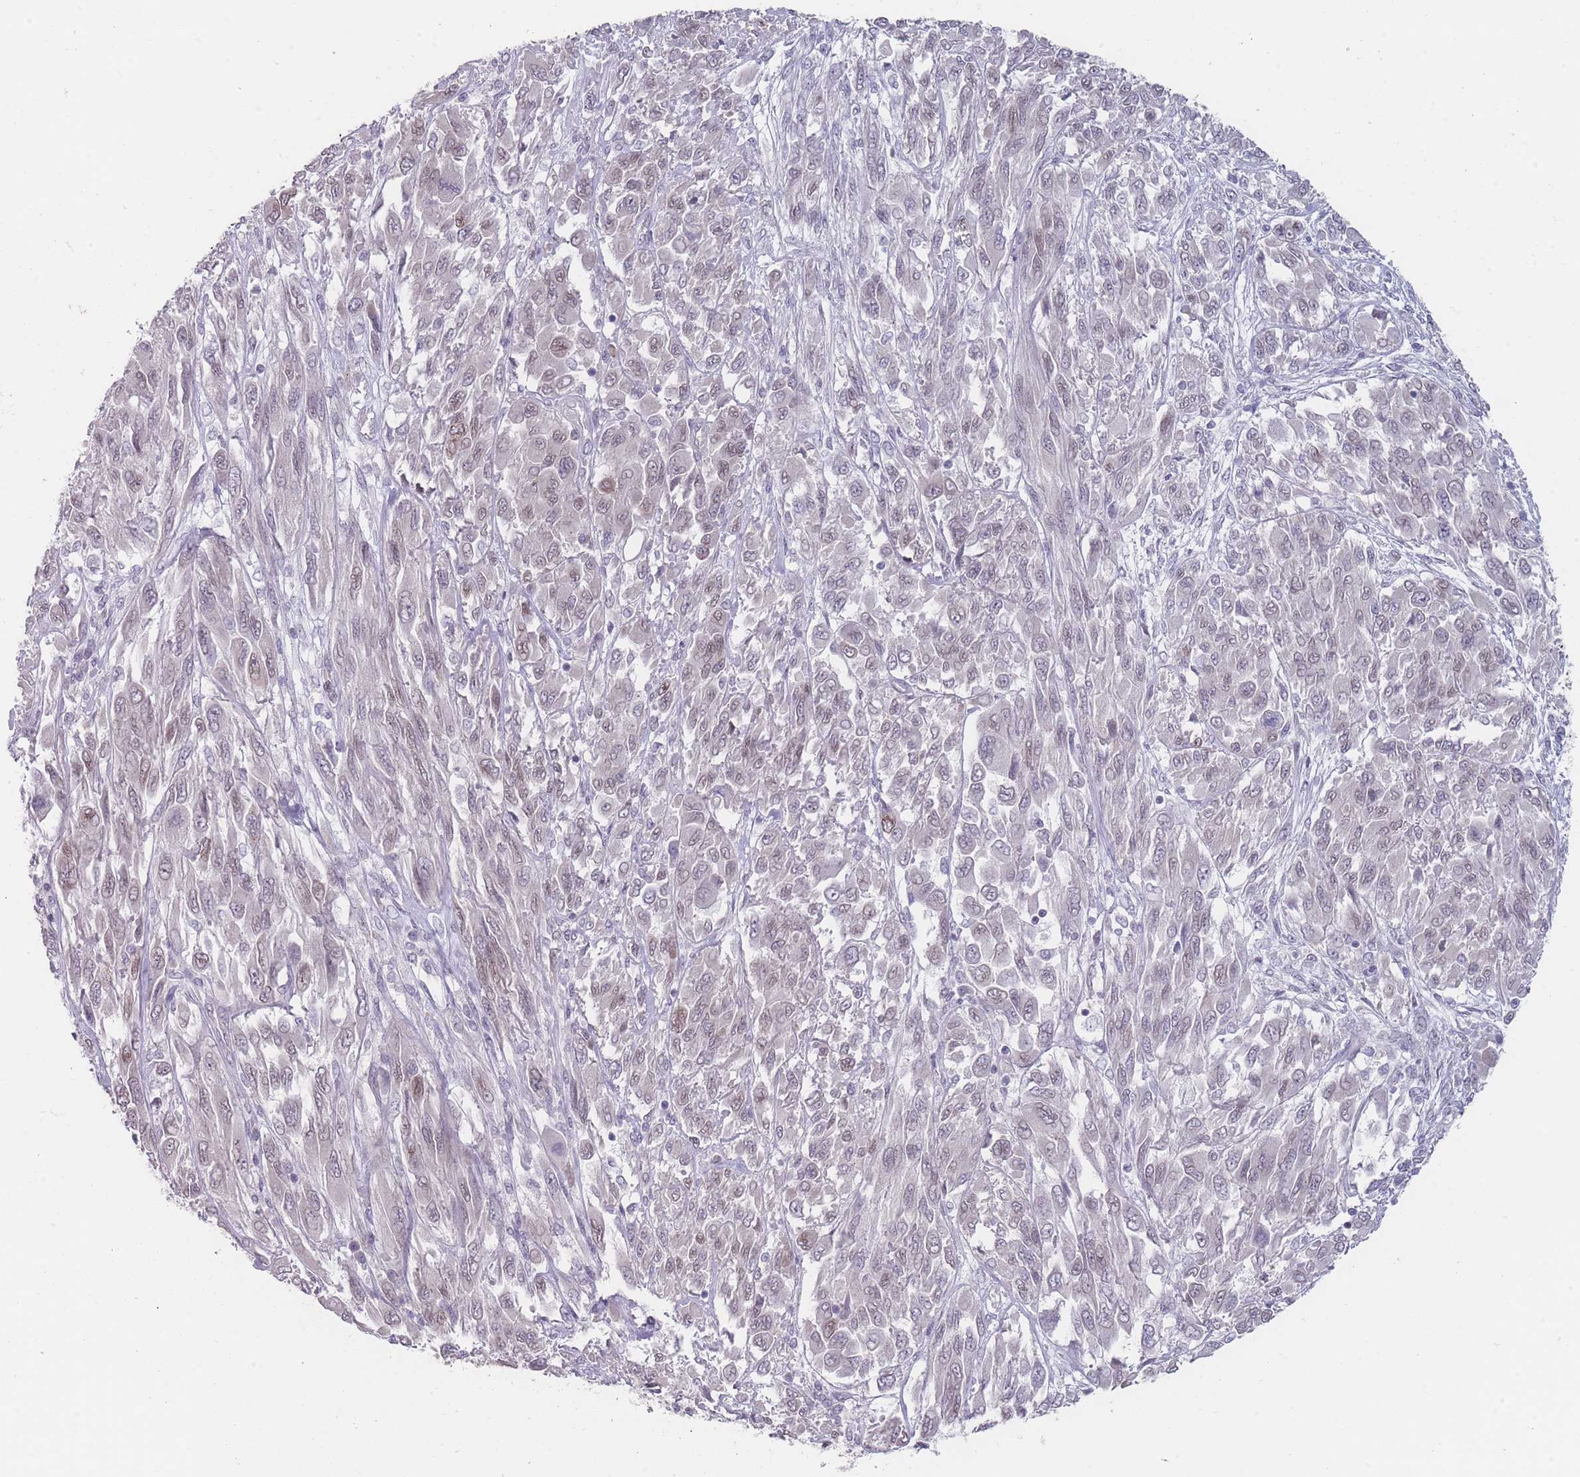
{"staining": {"intensity": "weak", "quantity": "25%-75%", "location": "nuclear"}, "tissue": "melanoma", "cell_type": "Tumor cells", "image_type": "cancer", "snomed": [{"axis": "morphology", "description": "Malignant melanoma, NOS"}, {"axis": "topography", "description": "Skin"}], "caption": "Immunohistochemical staining of melanoma reveals low levels of weak nuclear protein staining in about 25%-75% of tumor cells.", "gene": "PCDH12", "patient": {"sex": "female", "age": 91}}